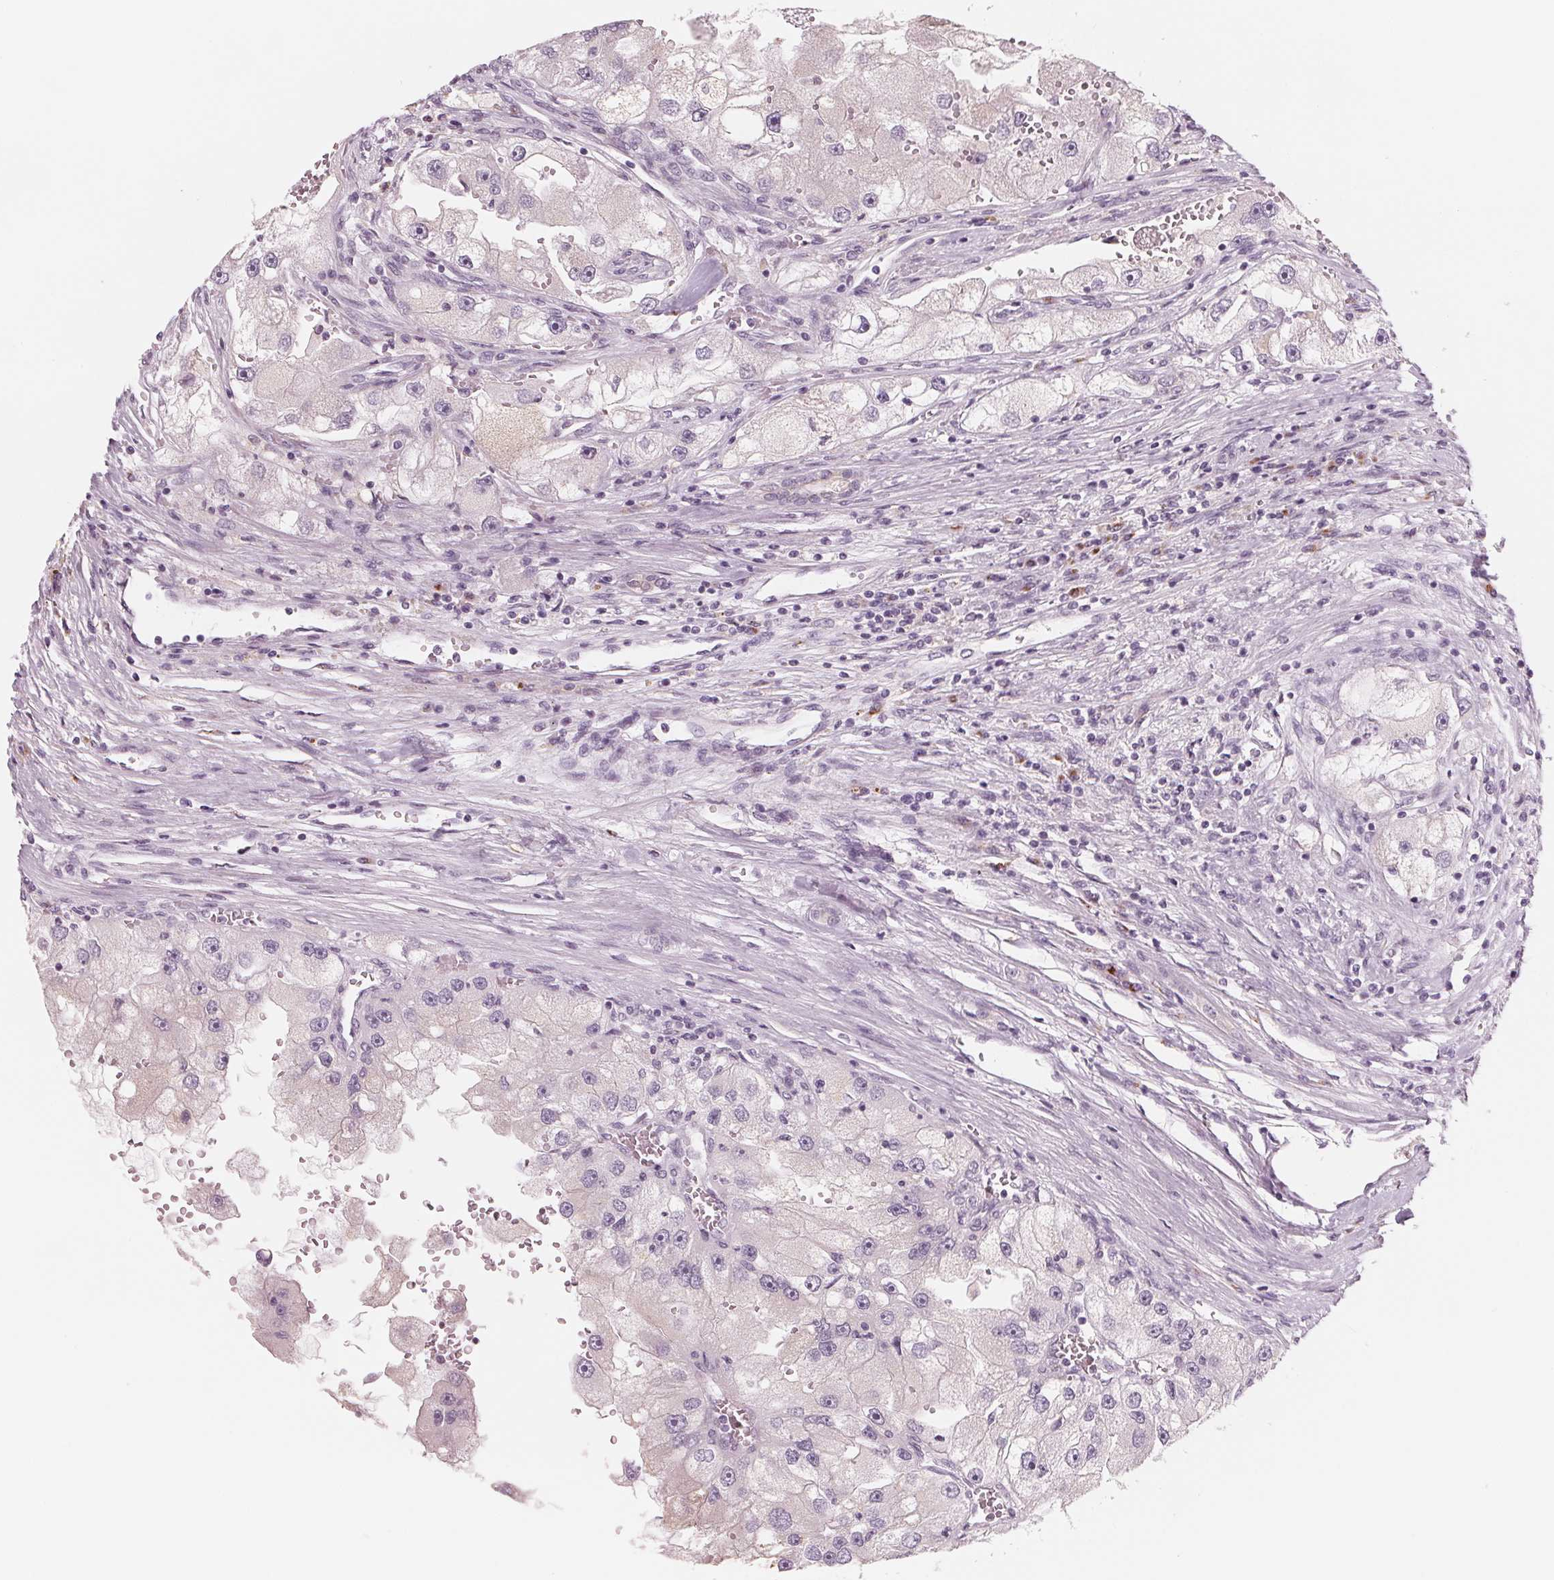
{"staining": {"intensity": "negative", "quantity": "none", "location": "none"}, "tissue": "renal cancer", "cell_type": "Tumor cells", "image_type": "cancer", "snomed": [{"axis": "morphology", "description": "Adenocarcinoma, NOS"}, {"axis": "topography", "description": "Kidney"}], "caption": "This is a image of immunohistochemistry staining of renal cancer, which shows no expression in tumor cells.", "gene": "IL9R", "patient": {"sex": "male", "age": 63}}